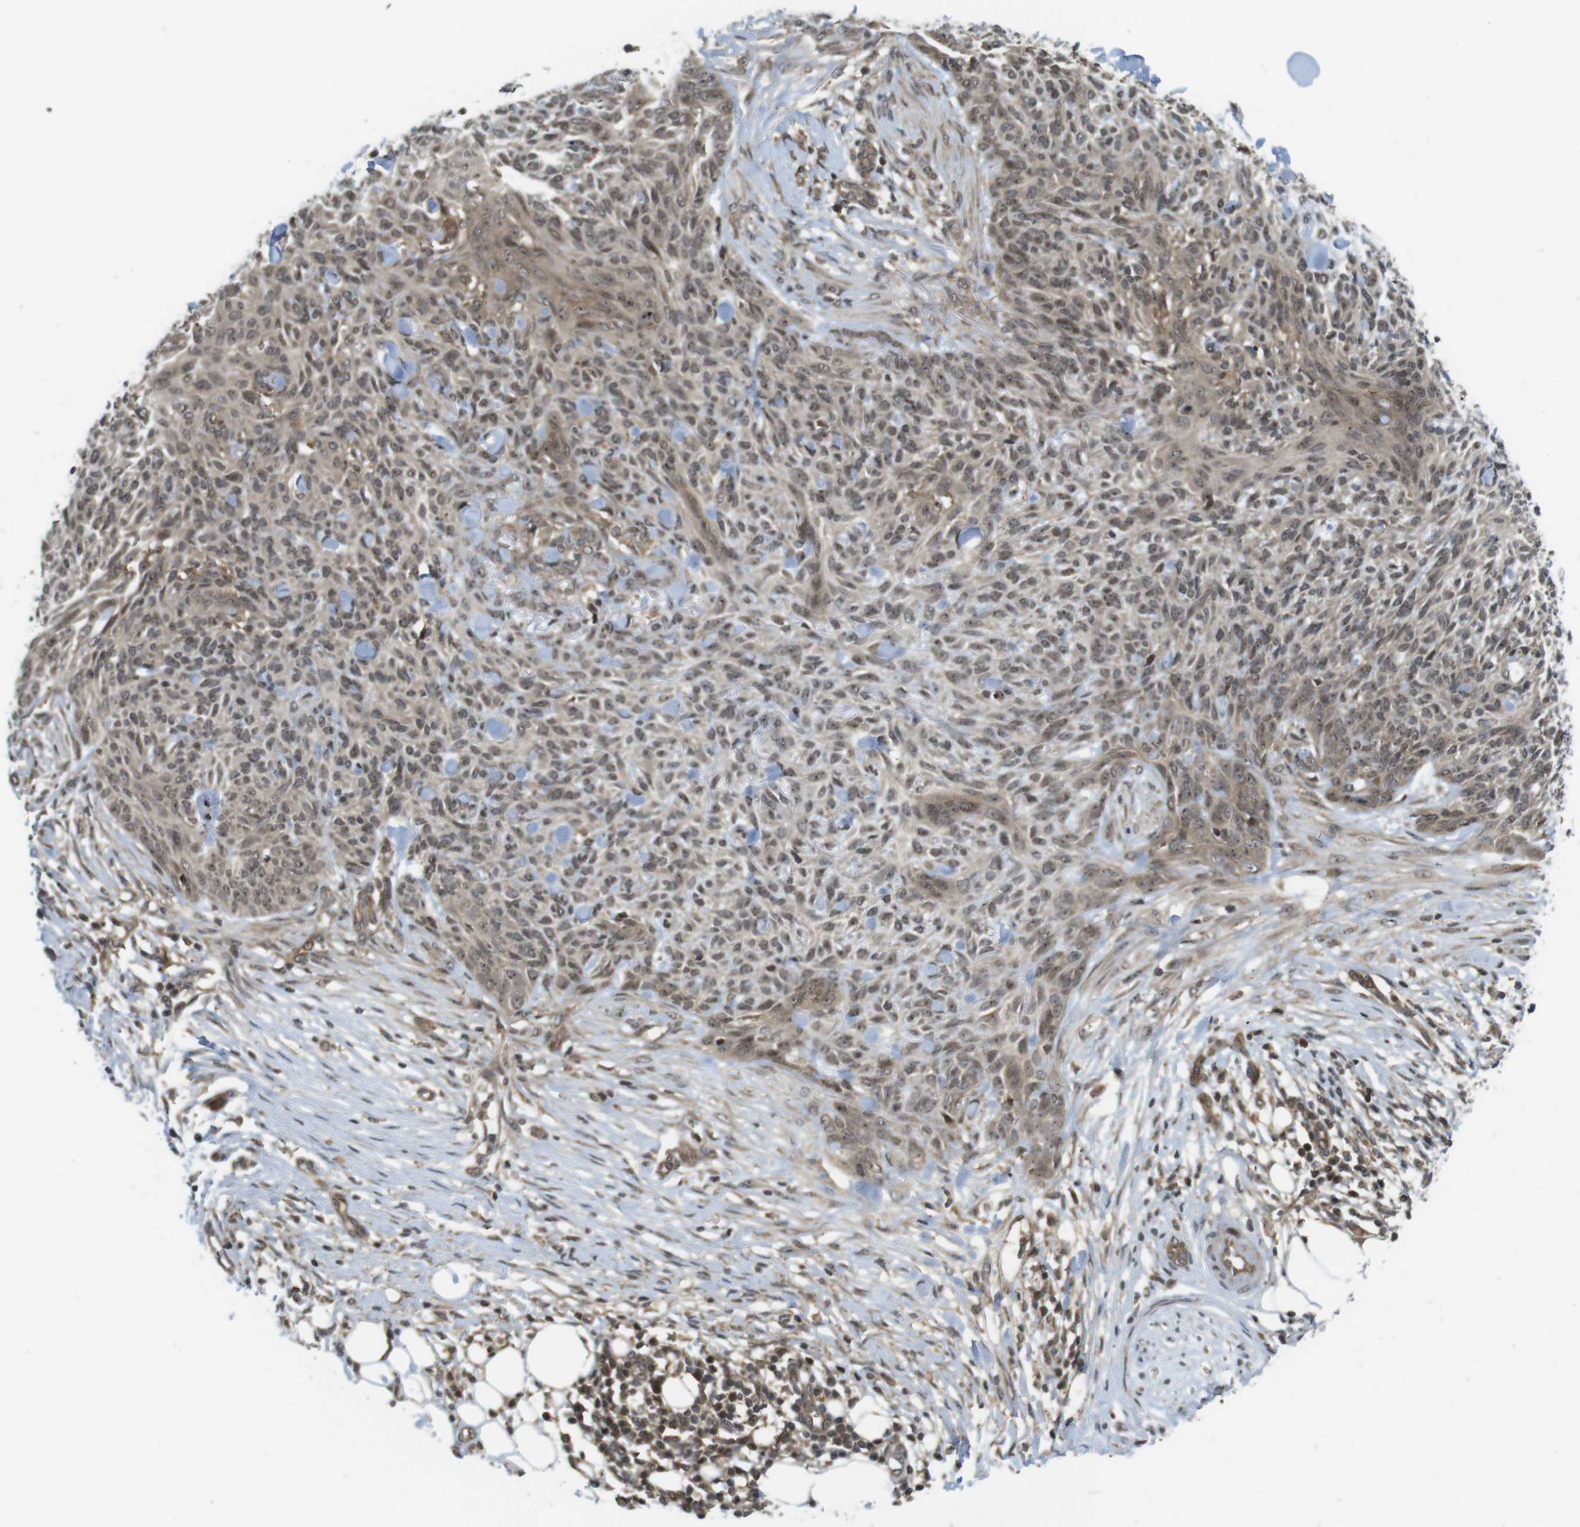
{"staining": {"intensity": "moderate", "quantity": ">75%", "location": "cytoplasmic/membranous,nuclear"}, "tissue": "skin cancer", "cell_type": "Tumor cells", "image_type": "cancer", "snomed": [{"axis": "morphology", "description": "Basal cell carcinoma"}, {"axis": "topography", "description": "Skin"}], "caption": "A high-resolution image shows immunohistochemistry staining of basal cell carcinoma (skin), which demonstrates moderate cytoplasmic/membranous and nuclear expression in about >75% of tumor cells.", "gene": "CC2D1A", "patient": {"sex": "female", "age": 84}}